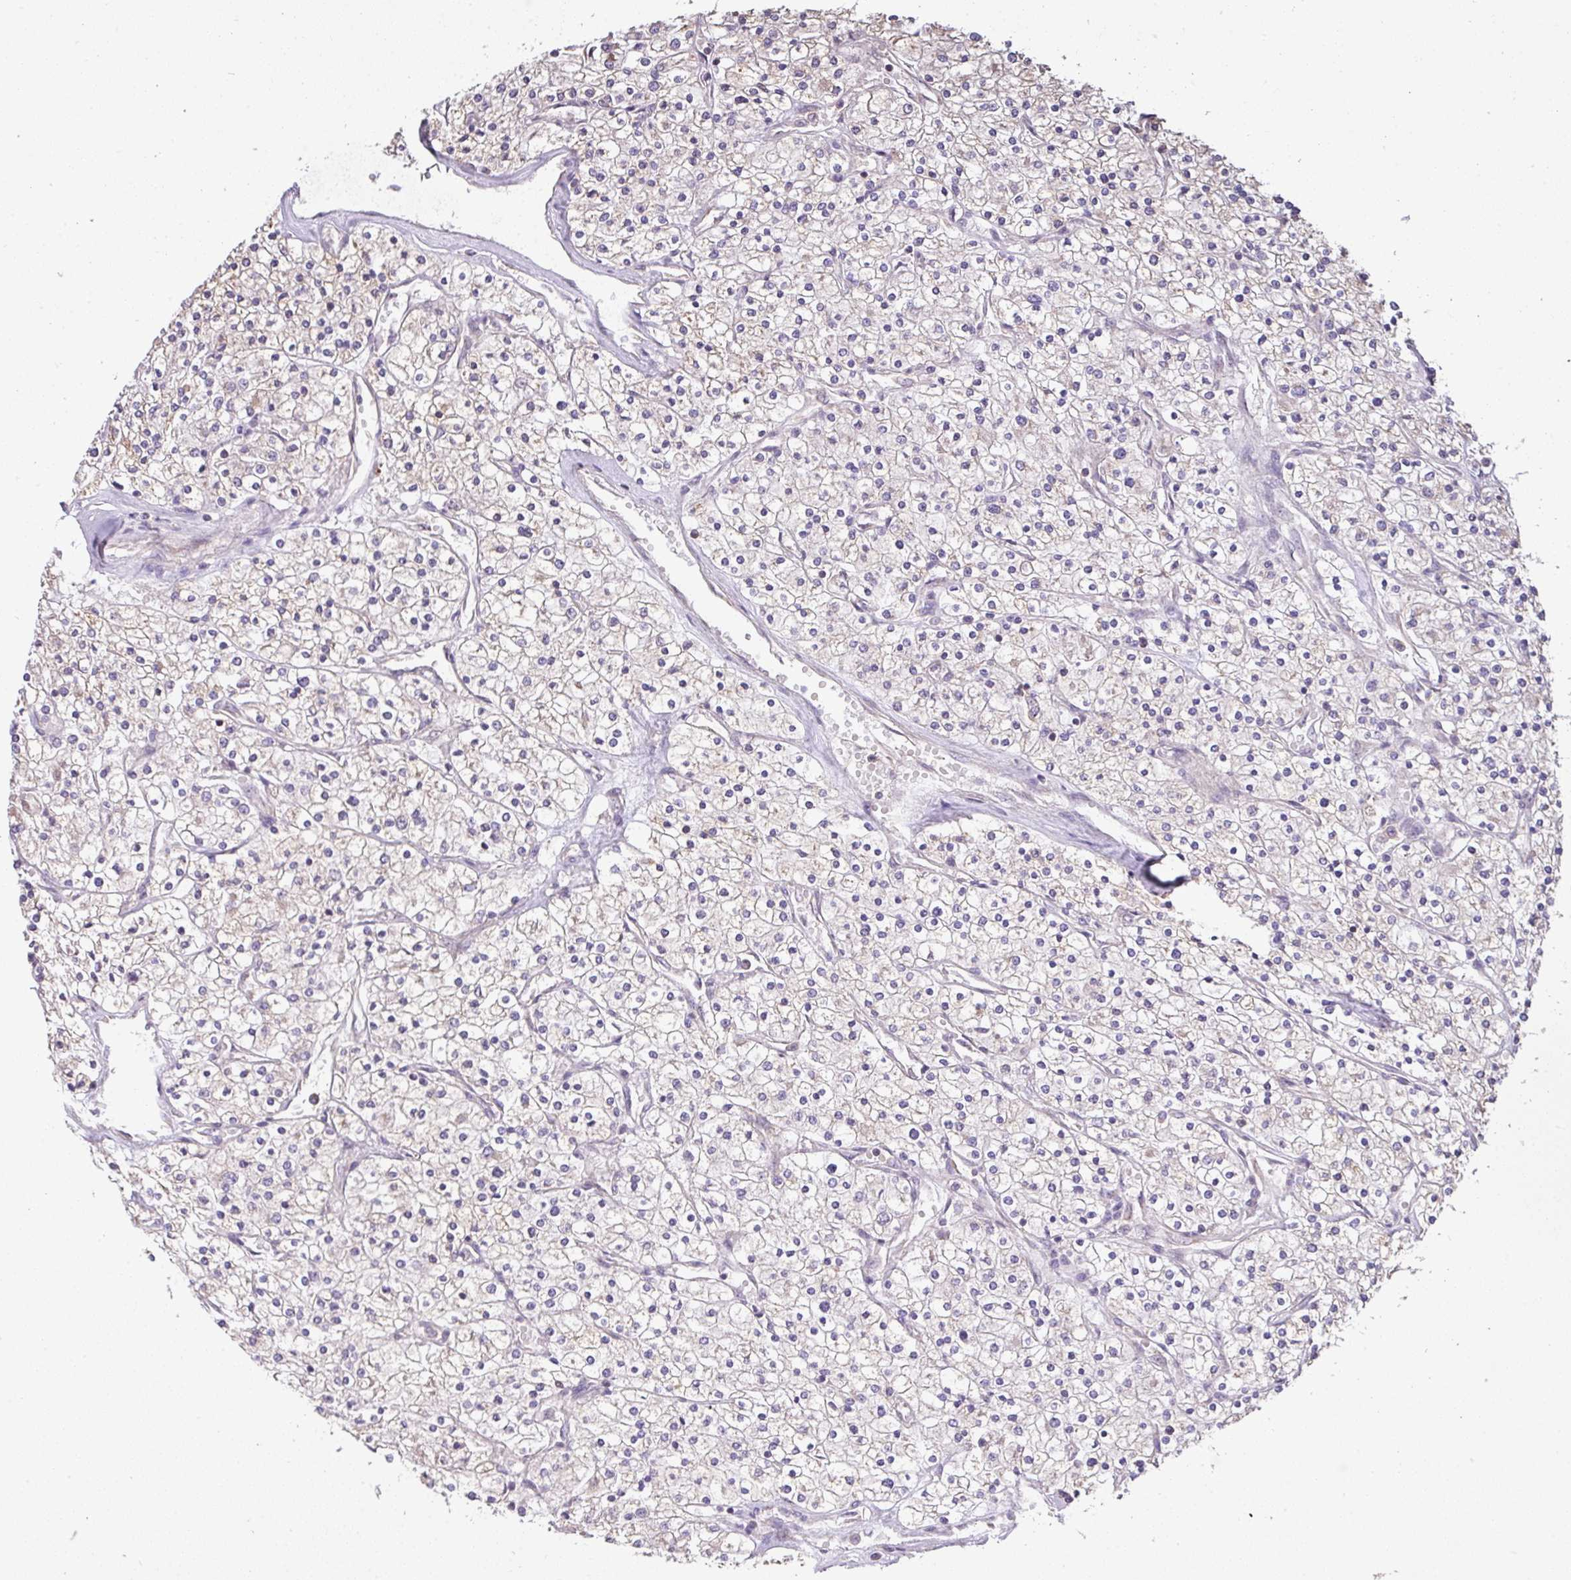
{"staining": {"intensity": "negative", "quantity": "none", "location": "none"}, "tissue": "renal cancer", "cell_type": "Tumor cells", "image_type": "cancer", "snomed": [{"axis": "morphology", "description": "Adenocarcinoma, NOS"}, {"axis": "topography", "description": "Kidney"}], "caption": "Human renal cancer stained for a protein using immunohistochemistry demonstrates no expression in tumor cells.", "gene": "VENTX", "patient": {"sex": "male", "age": 80}}